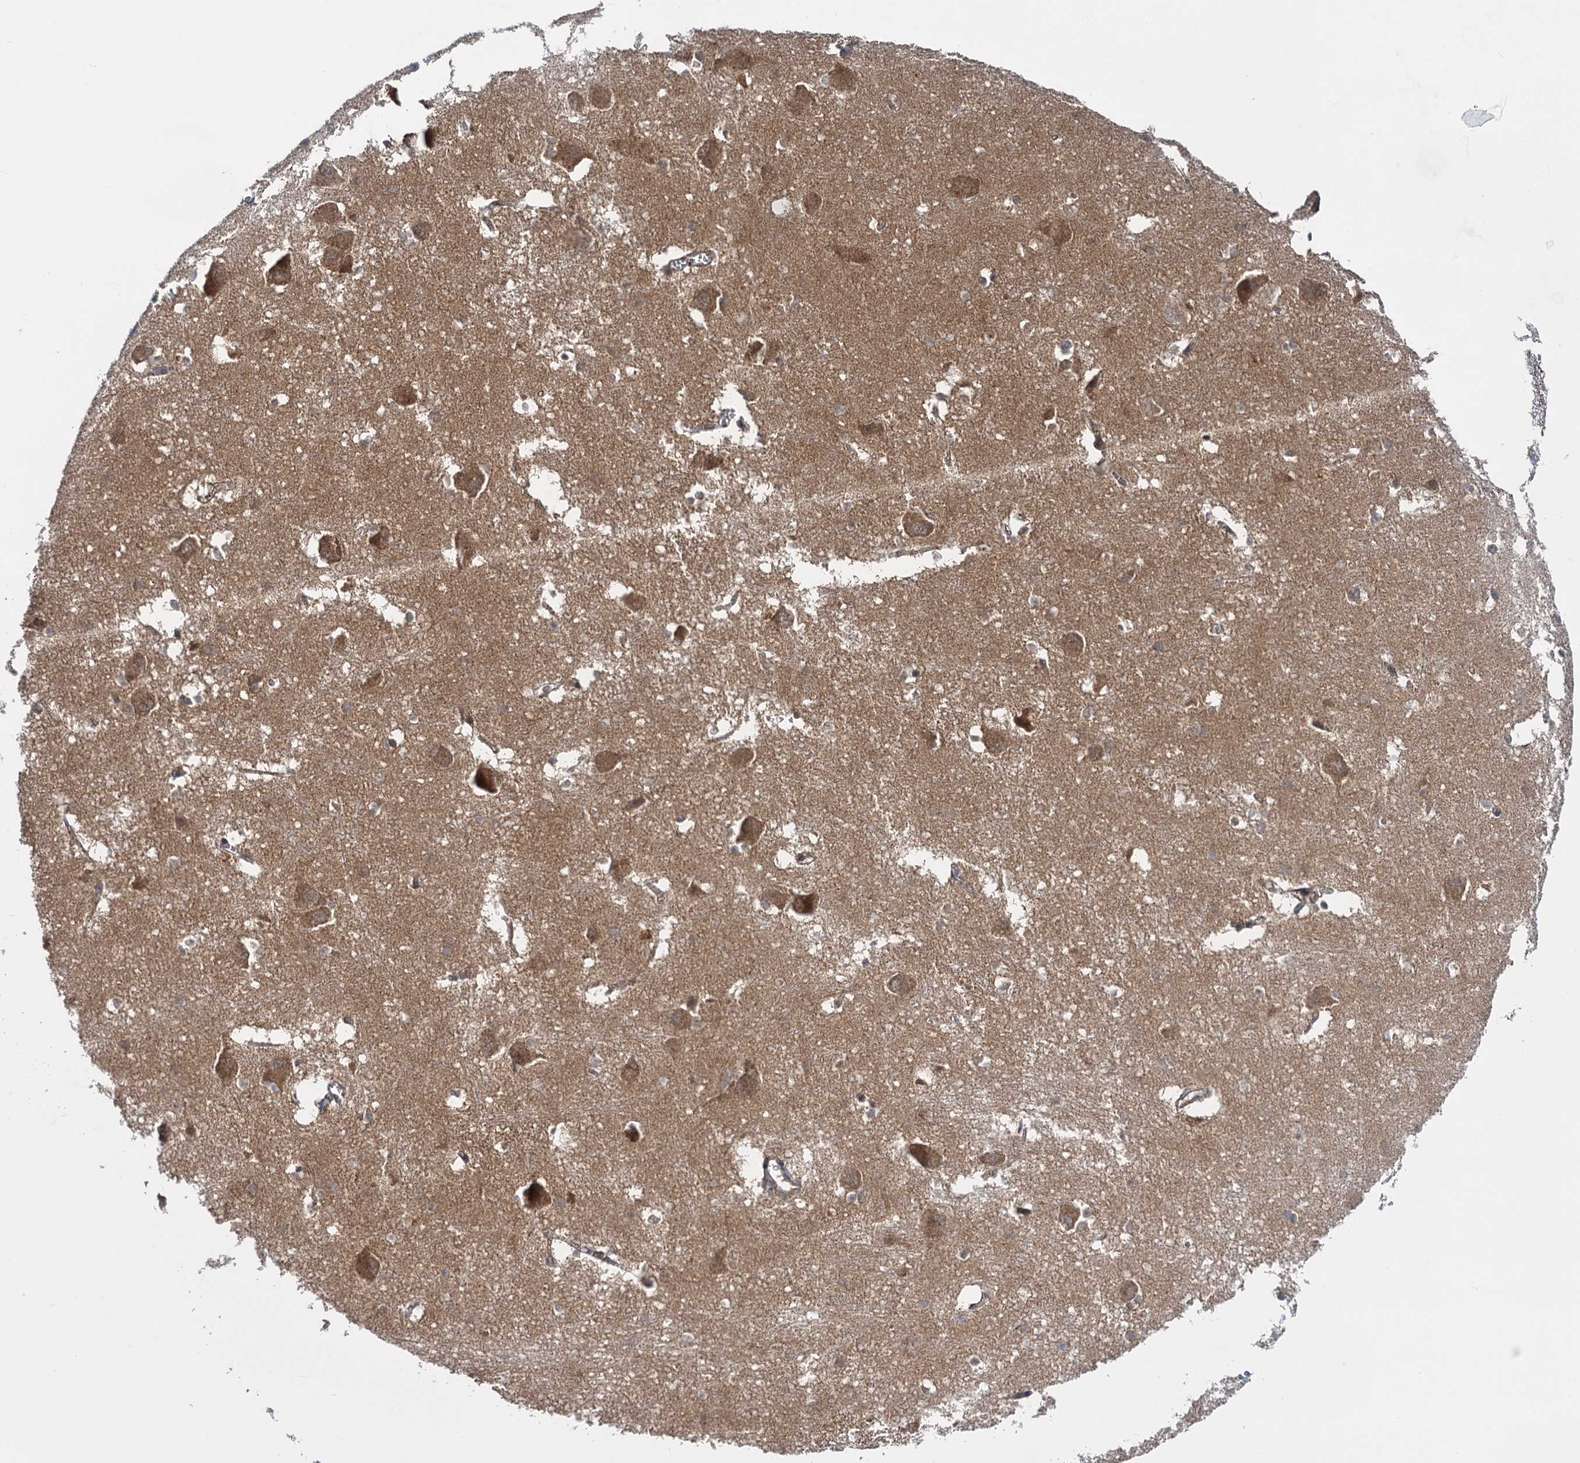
{"staining": {"intensity": "moderate", "quantity": "25%-75%", "location": "cytoplasmic/membranous"}, "tissue": "caudate", "cell_type": "Glial cells", "image_type": "normal", "snomed": [{"axis": "morphology", "description": "Normal tissue, NOS"}, {"axis": "topography", "description": "Lateral ventricle wall"}], "caption": "Immunohistochemistry (IHC) micrograph of normal human caudate stained for a protein (brown), which shows medium levels of moderate cytoplasmic/membranous staining in approximately 25%-75% of glial cells.", "gene": "GLO1", "patient": {"sex": "male", "age": 37}}